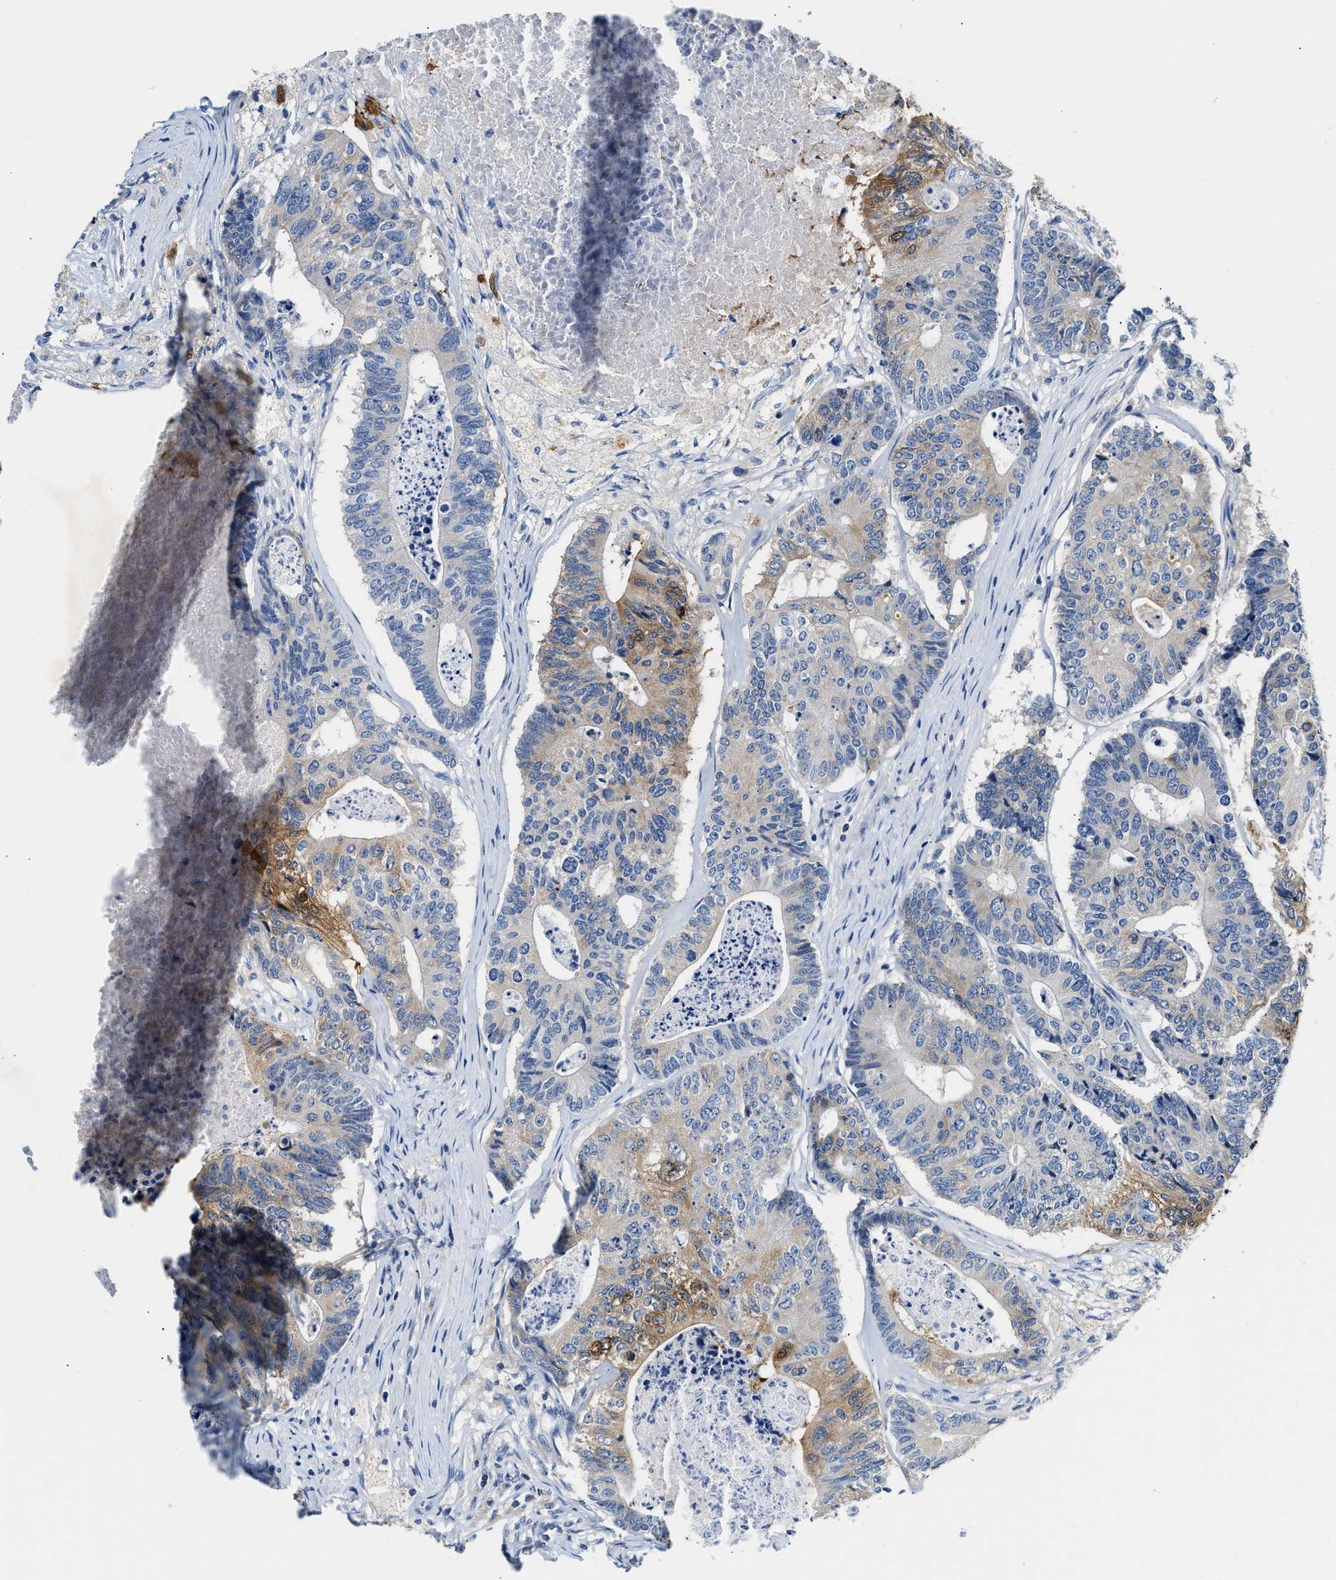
{"staining": {"intensity": "strong", "quantity": "<25%", "location": "cytoplasmic/membranous"}, "tissue": "colorectal cancer", "cell_type": "Tumor cells", "image_type": "cancer", "snomed": [{"axis": "morphology", "description": "Adenocarcinoma, NOS"}, {"axis": "topography", "description": "Colon"}], "caption": "A medium amount of strong cytoplasmic/membranous expression is appreciated in approximately <25% of tumor cells in colorectal cancer (adenocarcinoma) tissue. (DAB IHC, brown staining for protein, blue staining for nuclei).", "gene": "TUT7", "patient": {"sex": "female", "age": 67}}